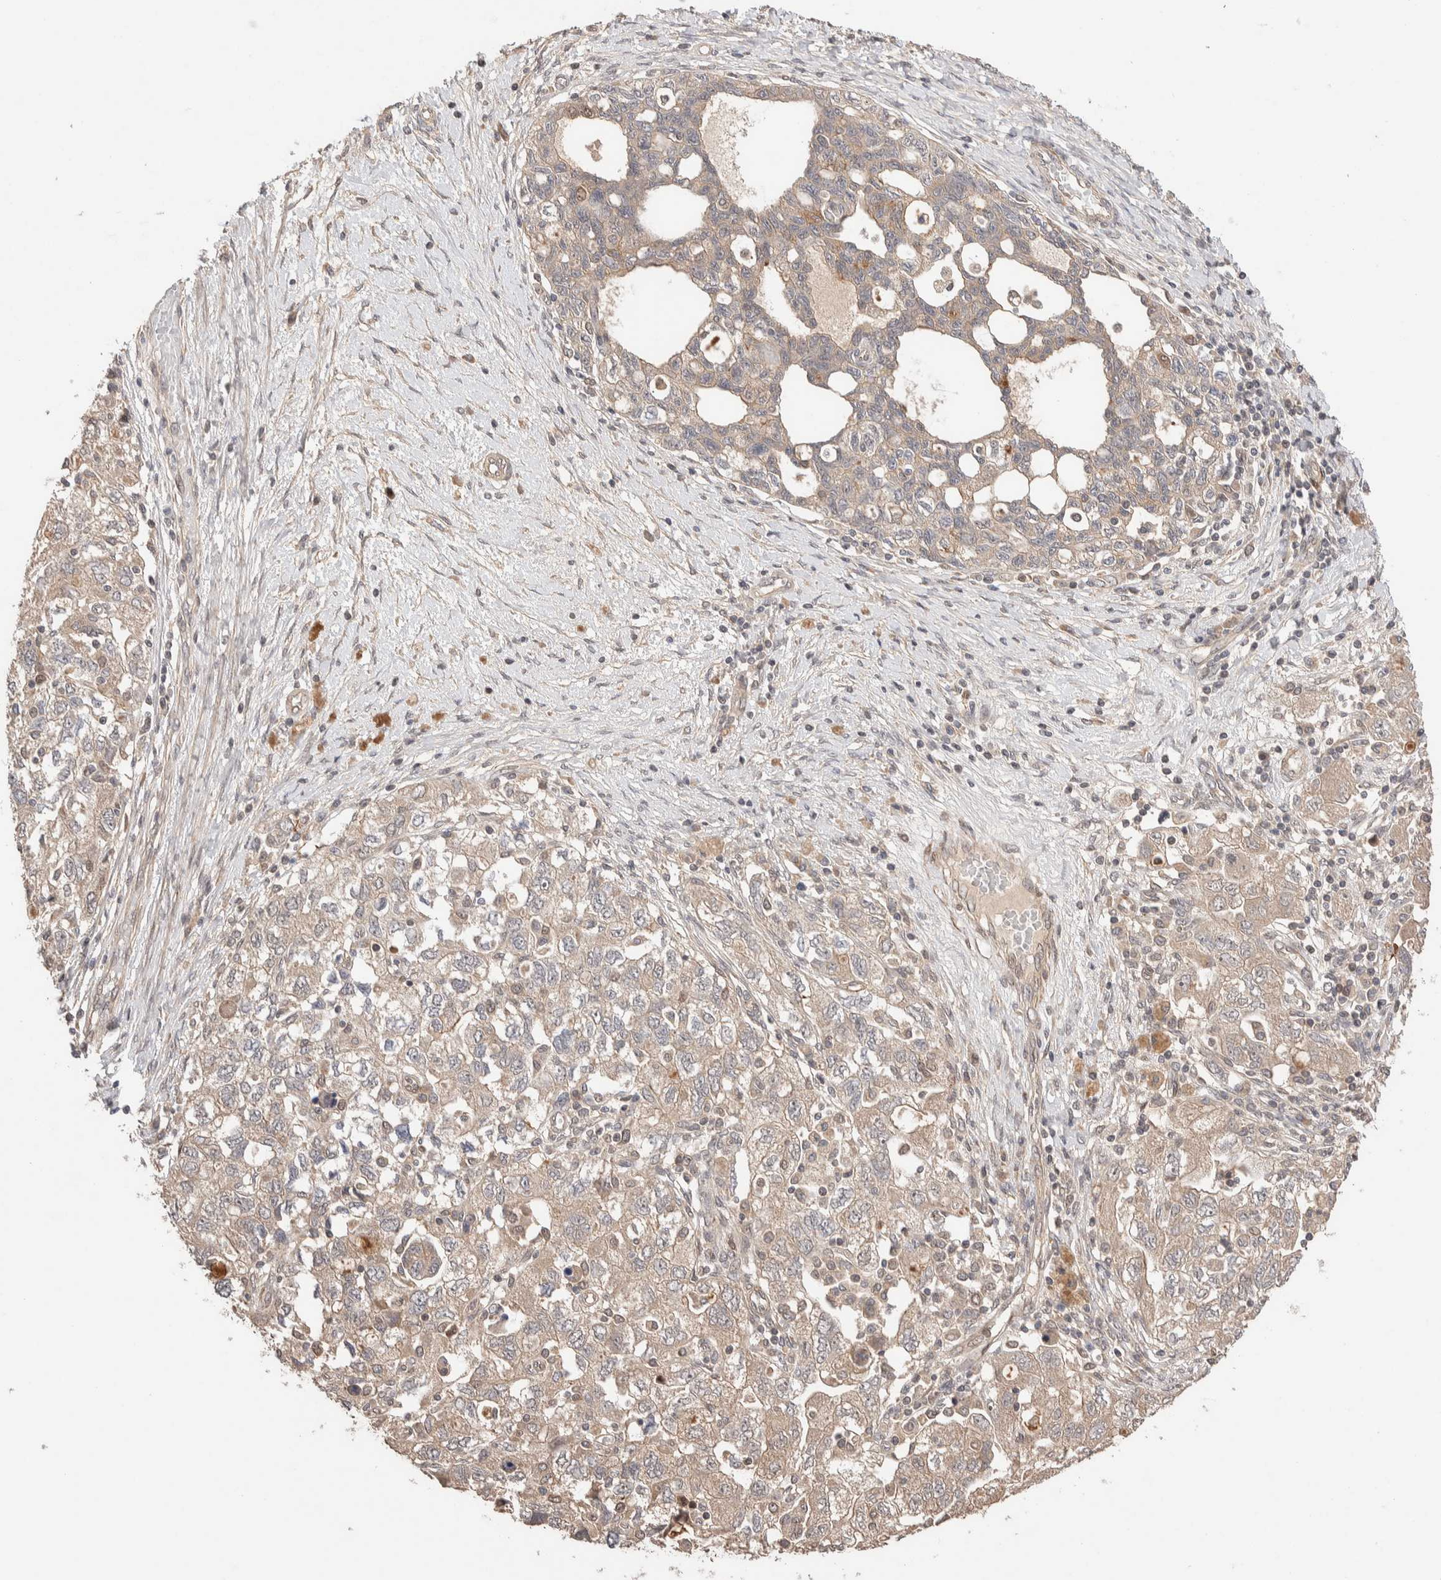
{"staining": {"intensity": "weak", "quantity": ">75%", "location": "cytoplasmic/membranous"}, "tissue": "ovarian cancer", "cell_type": "Tumor cells", "image_type": "cancer", "snomed": [{"axis": "morphology", "description": "Carcinoma, NOS"}, {"axis": "morphology", "description": "Cystadenocarcinoma, serous, NOS"}, {"axis": "topography", "description": "Ovary"}], "caption": "The histopathology image demonstrates a brown stain indicating the presence of a protein in the cytoplasmic/membranous of tumor cells in carcinoma (ovarian).", "gene": "PRDM15", "patient": {"sex": "female", "age": 69}}